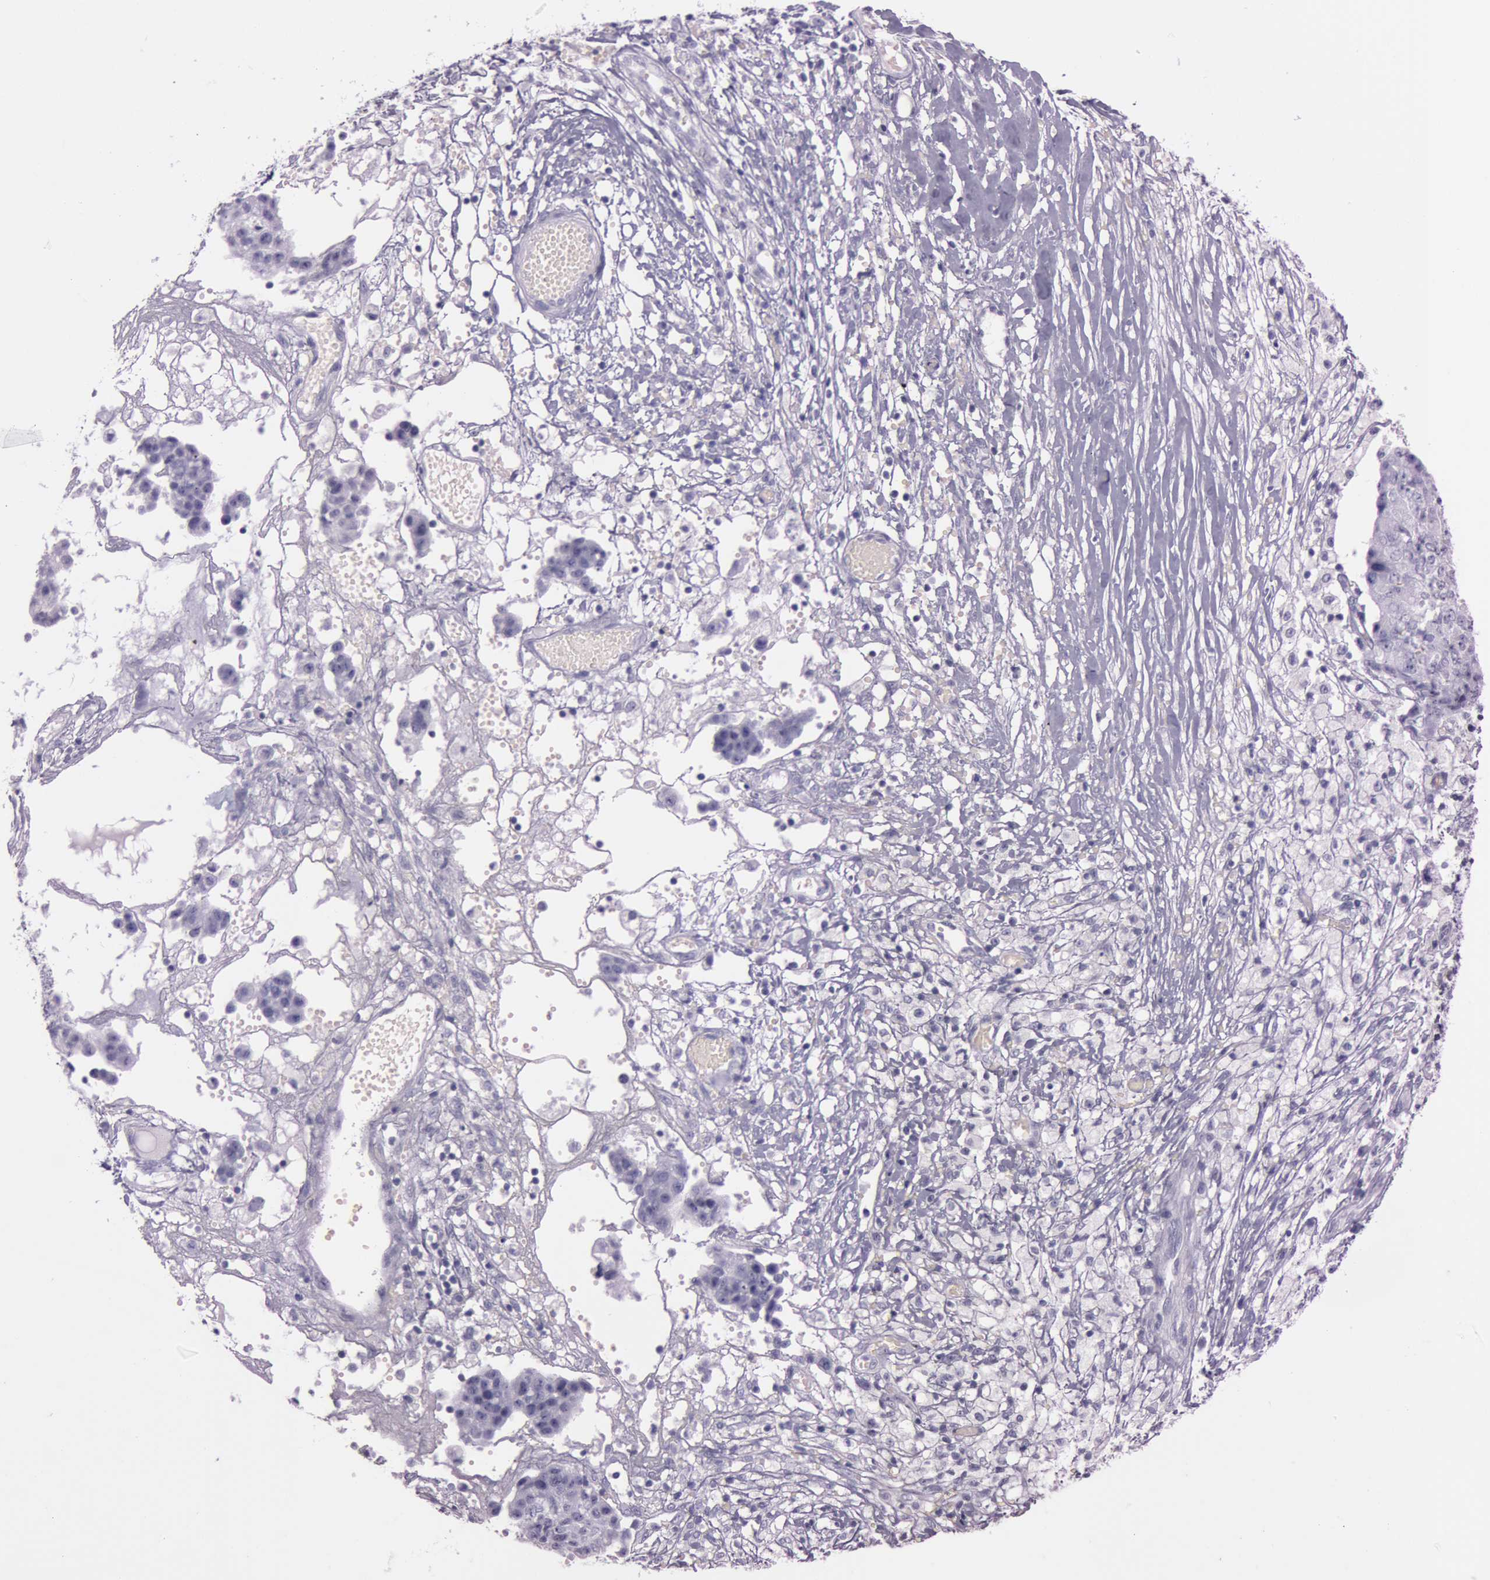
{"staining": {"intensity": "negative", "quantity": "none", "location": "none"}, "tissue": "ovarian cancer", "cell_type": "Tumor cells", "image_type": "cancer", "snomed": [{"axis": "morphology", "description": "Carcinoma, endometroid"}, {"axis": "topography", "description": "Ovary"}], "caption": "High magnification brightfield microscopy of ovarian cancer stained with DAB (3,3'-diaminobenzidine) (brown) and counterstained with hematoxylin (blue): tumor cells show no significant positivity.", "gene": "S100A7", "patient": {"sex": "female", "age": 42}}